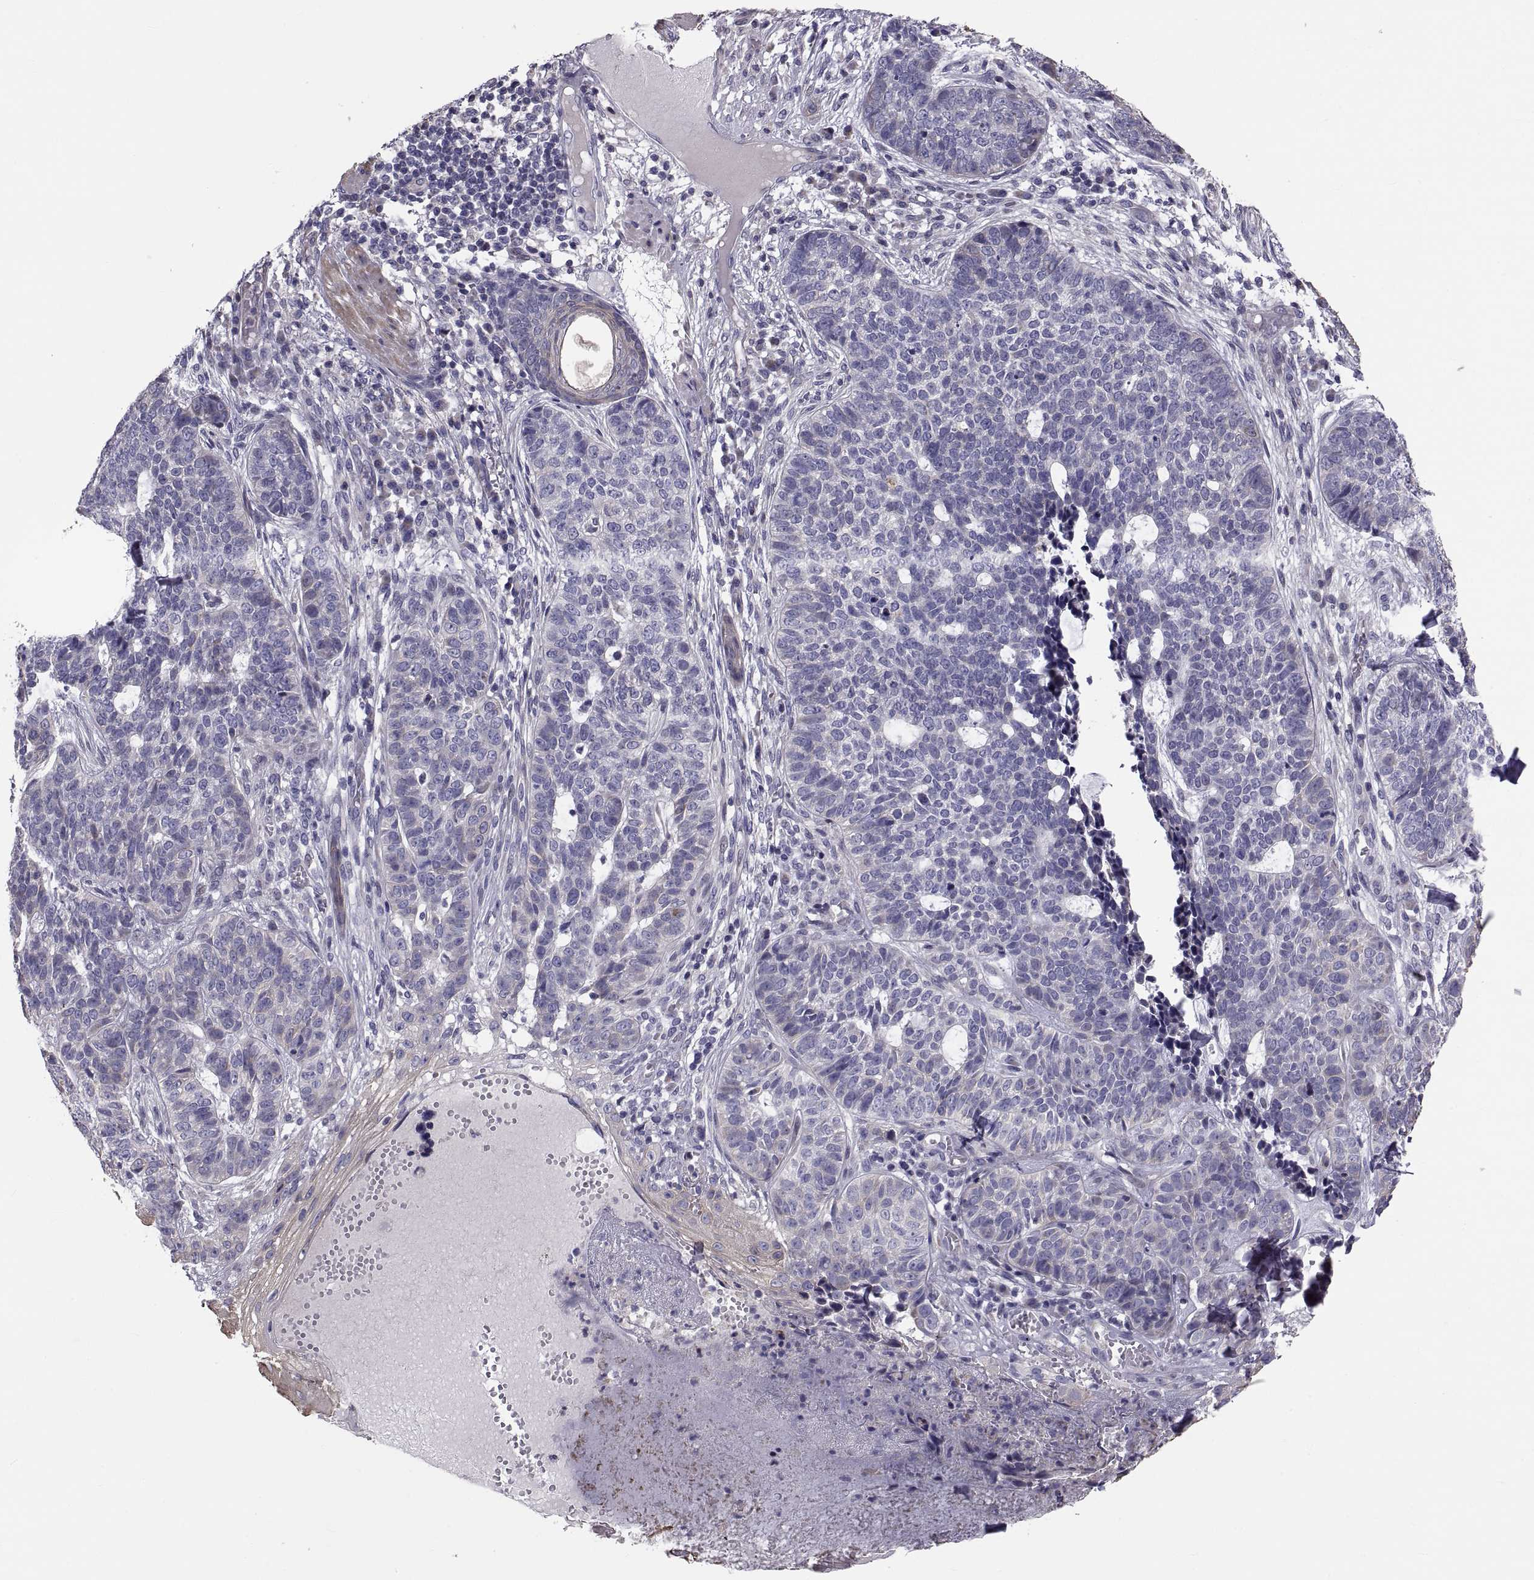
{"staining": {"intensity": "moderate", "quantity": "<25%", "location": "cytoplasmic/membranous"}, "tissue": "skin cancer", "cell_type": "Tumor cells", "image_type": "cancer", "snomed": [{"axis": "morphology", "description": "Basal cell carcinoma"}, {"axis": "topography", "description": "Skin"}], "caption": "Human skin cancer stained with a protein marker reveals moderate staining in tumor cells.", "gene": "ANO1", "patient": {"sex": "female", "age": 69}}